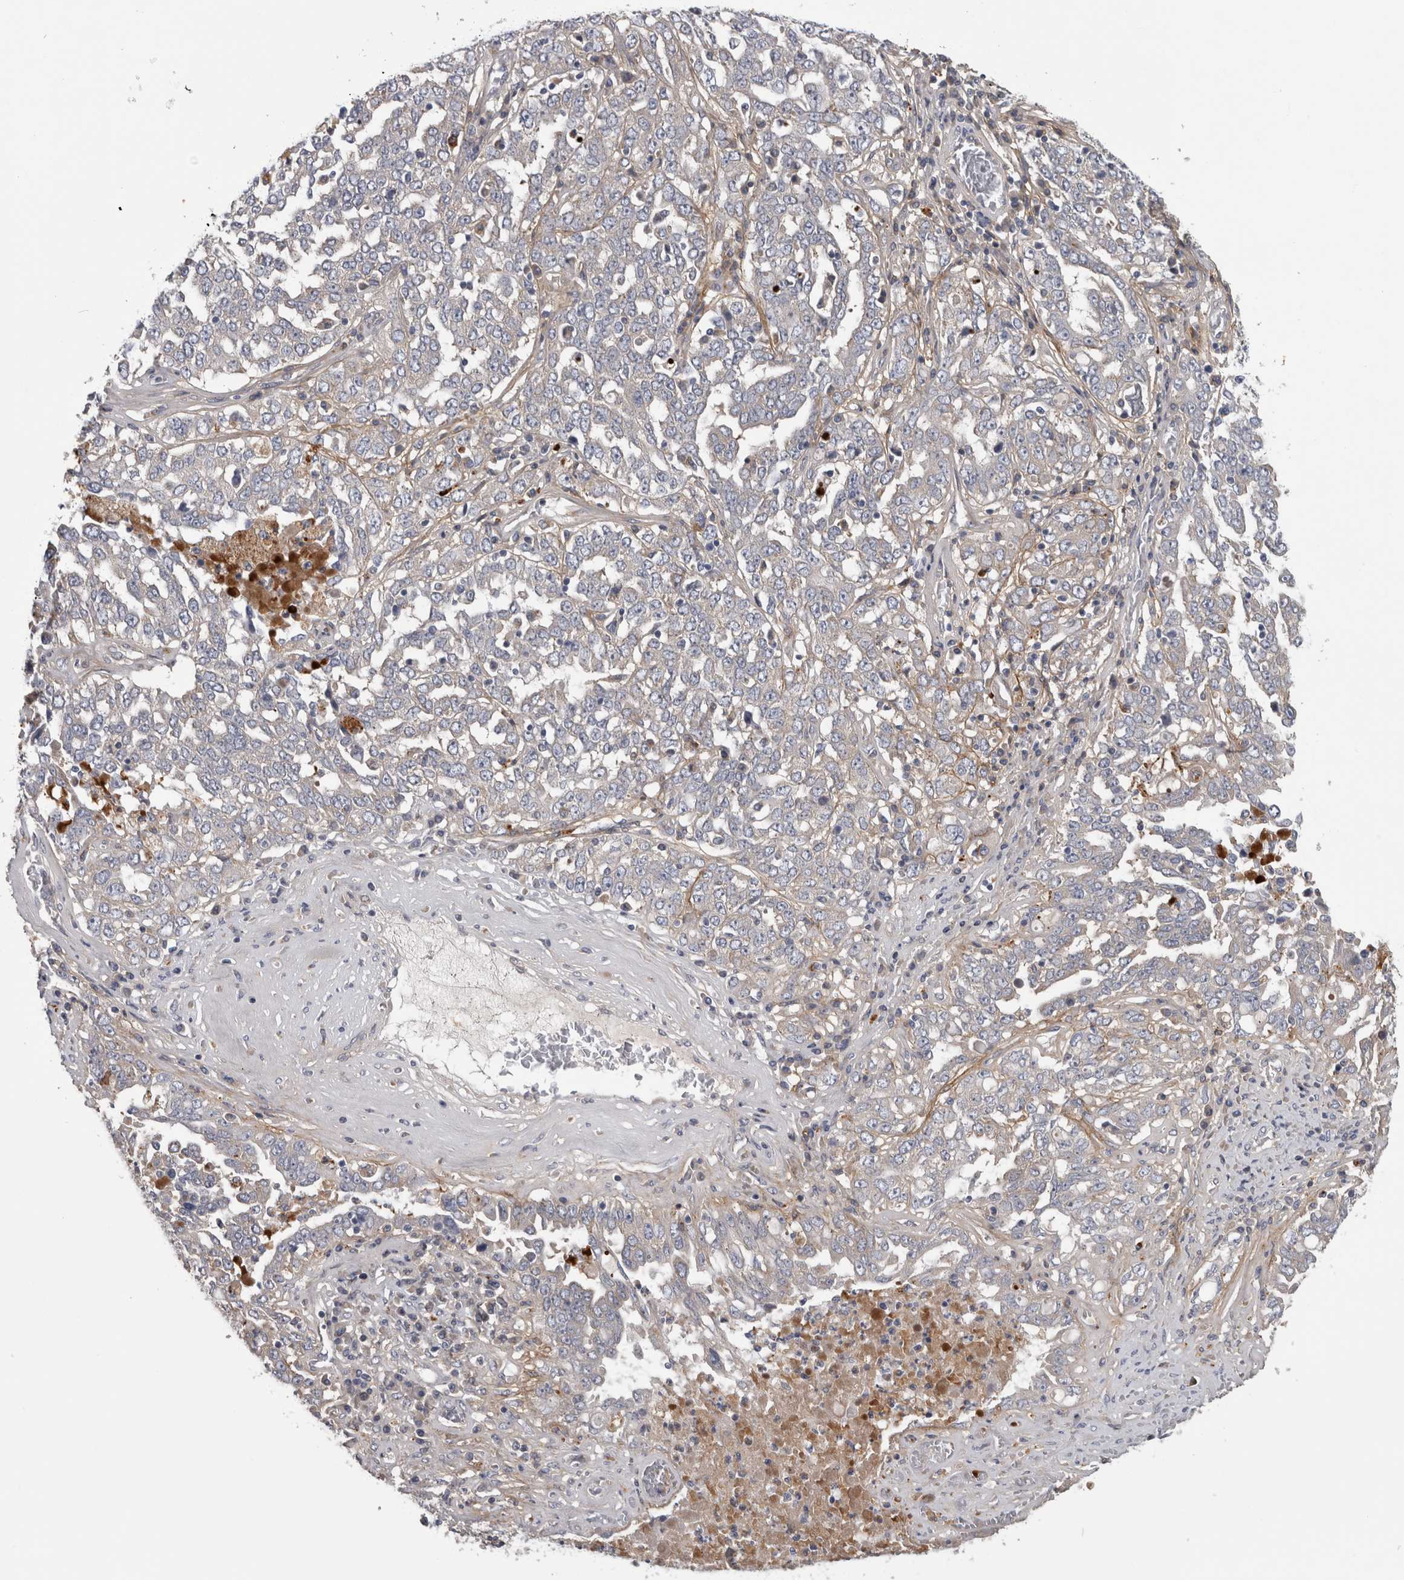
{"staining": {"intensity": "weak", "quantity": "<25%", "location": "cytoplasmic/membranous"}, "tissue": "ovarian cancer", "cell_type": "Tumor cells", "image_type": "cancer", "snomed": [{"axis": "morphology", "description": "Carcinoma, endometroid"}, {"axis": "topography", "description": "Ovary"}], "caption": "A histopathology image of endometroid carcinoma (ovarian) stained for a protein shows no brown staining in tumor cells.", "gene": "ATXN2", "patient": {"sex": "female", "age": 62}}